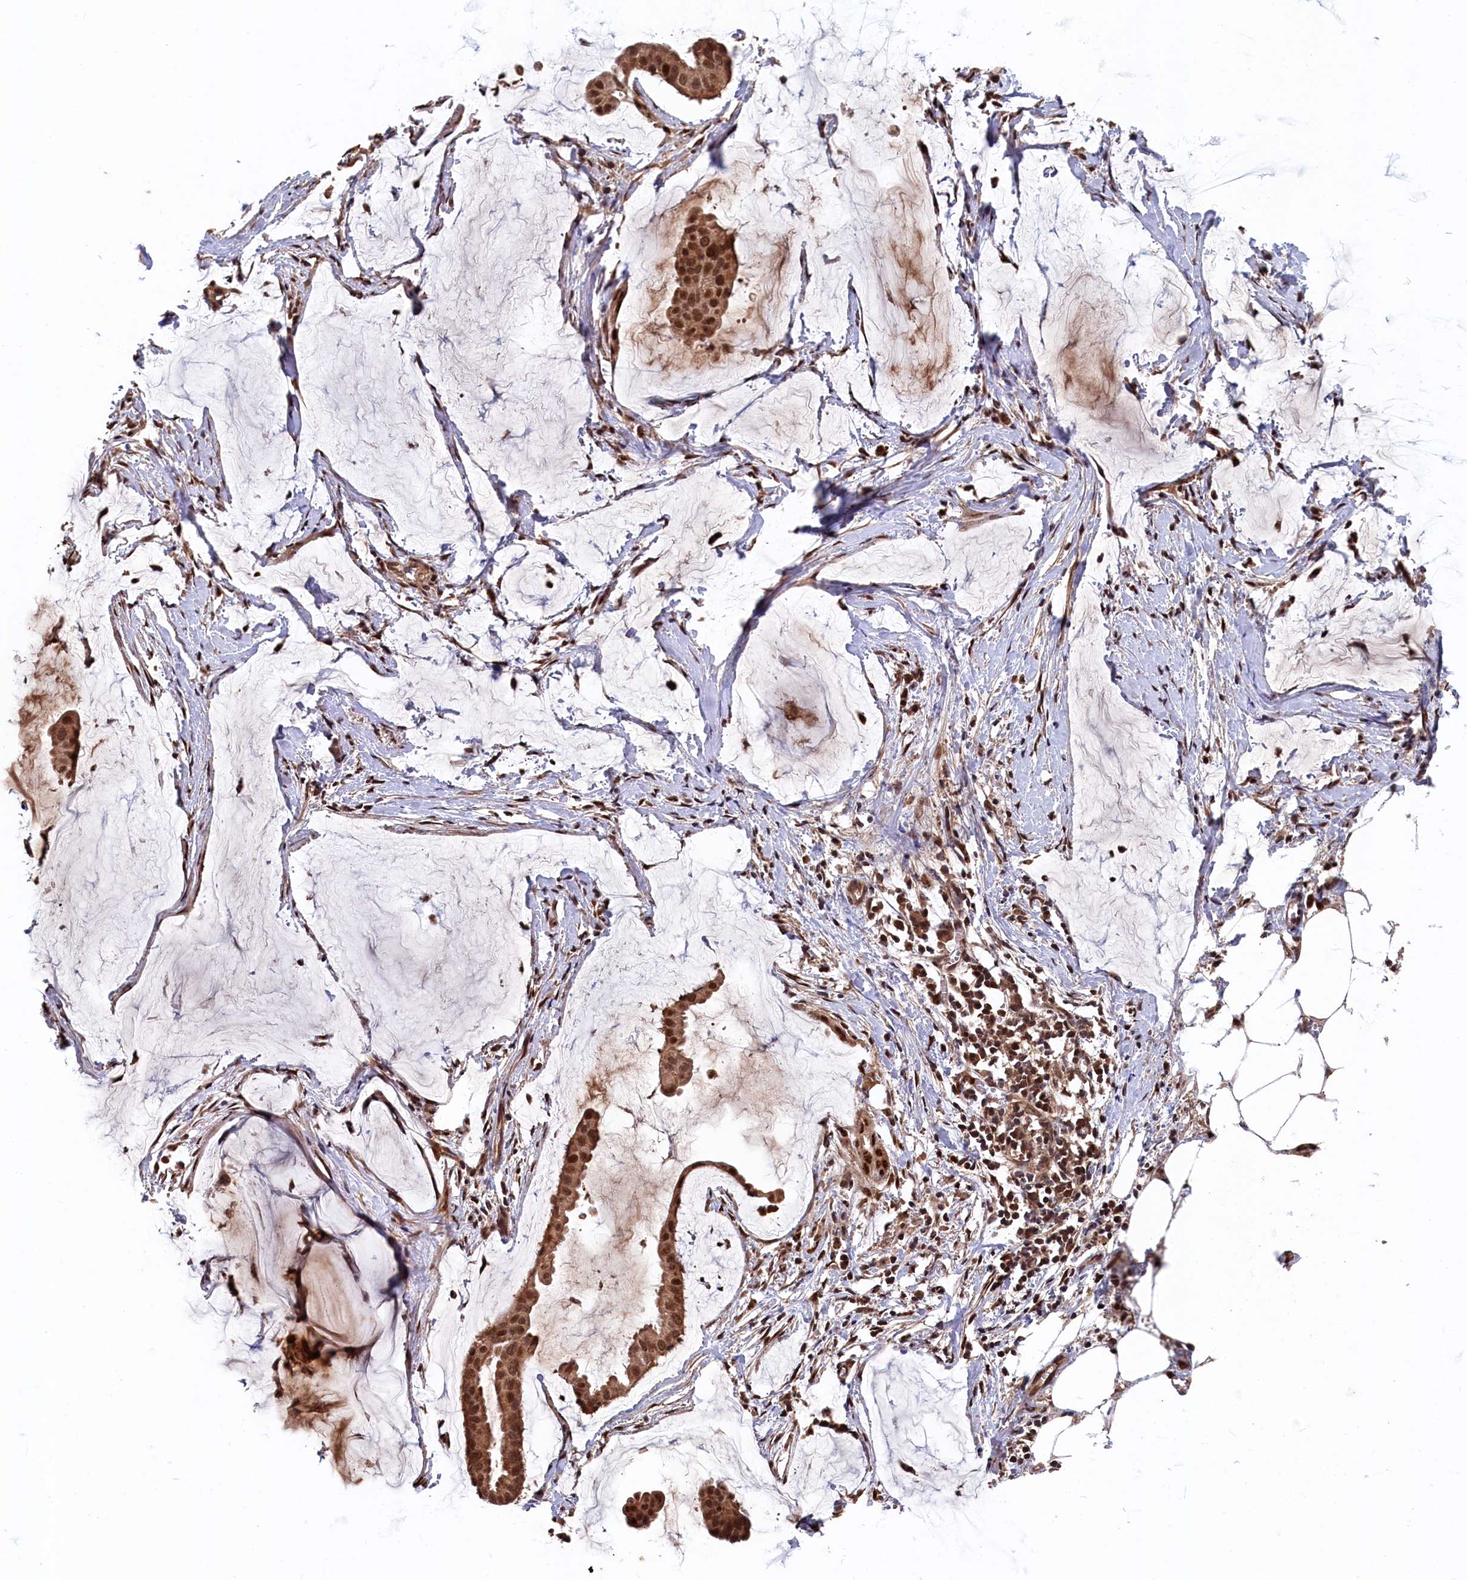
{"staining": {"intensity": "moderate", "quantity": ">75%", "location": "cytoplasmic/membranous,nuclear"}, "tissue": "ovarian cancer", "cell_type": "Tumor cells", "image_type": "cancer", "snomed": [{"axis": "morphology", "description": "Cystadenocarcinoma, mucinous, NOS"}, {"axis": "topography", "description": "Ovary"}], "caption": "Immunohistochemistry staining of ovarian cancer (mucinous cystadenocarcinoma), which exhibits medium levels of moderate cytoplasmic/membranous and nuclear expression in about >75% of tumor cells indicating moderate cytoplasmic/membranous and nuclear protein positivity. The staining was performed using DAB (brown) for protein detection and nuclei were counterstained in hematoxylin (blue).", "gene": "CLPX", "patient": {"sex": "female", "age": 73}}